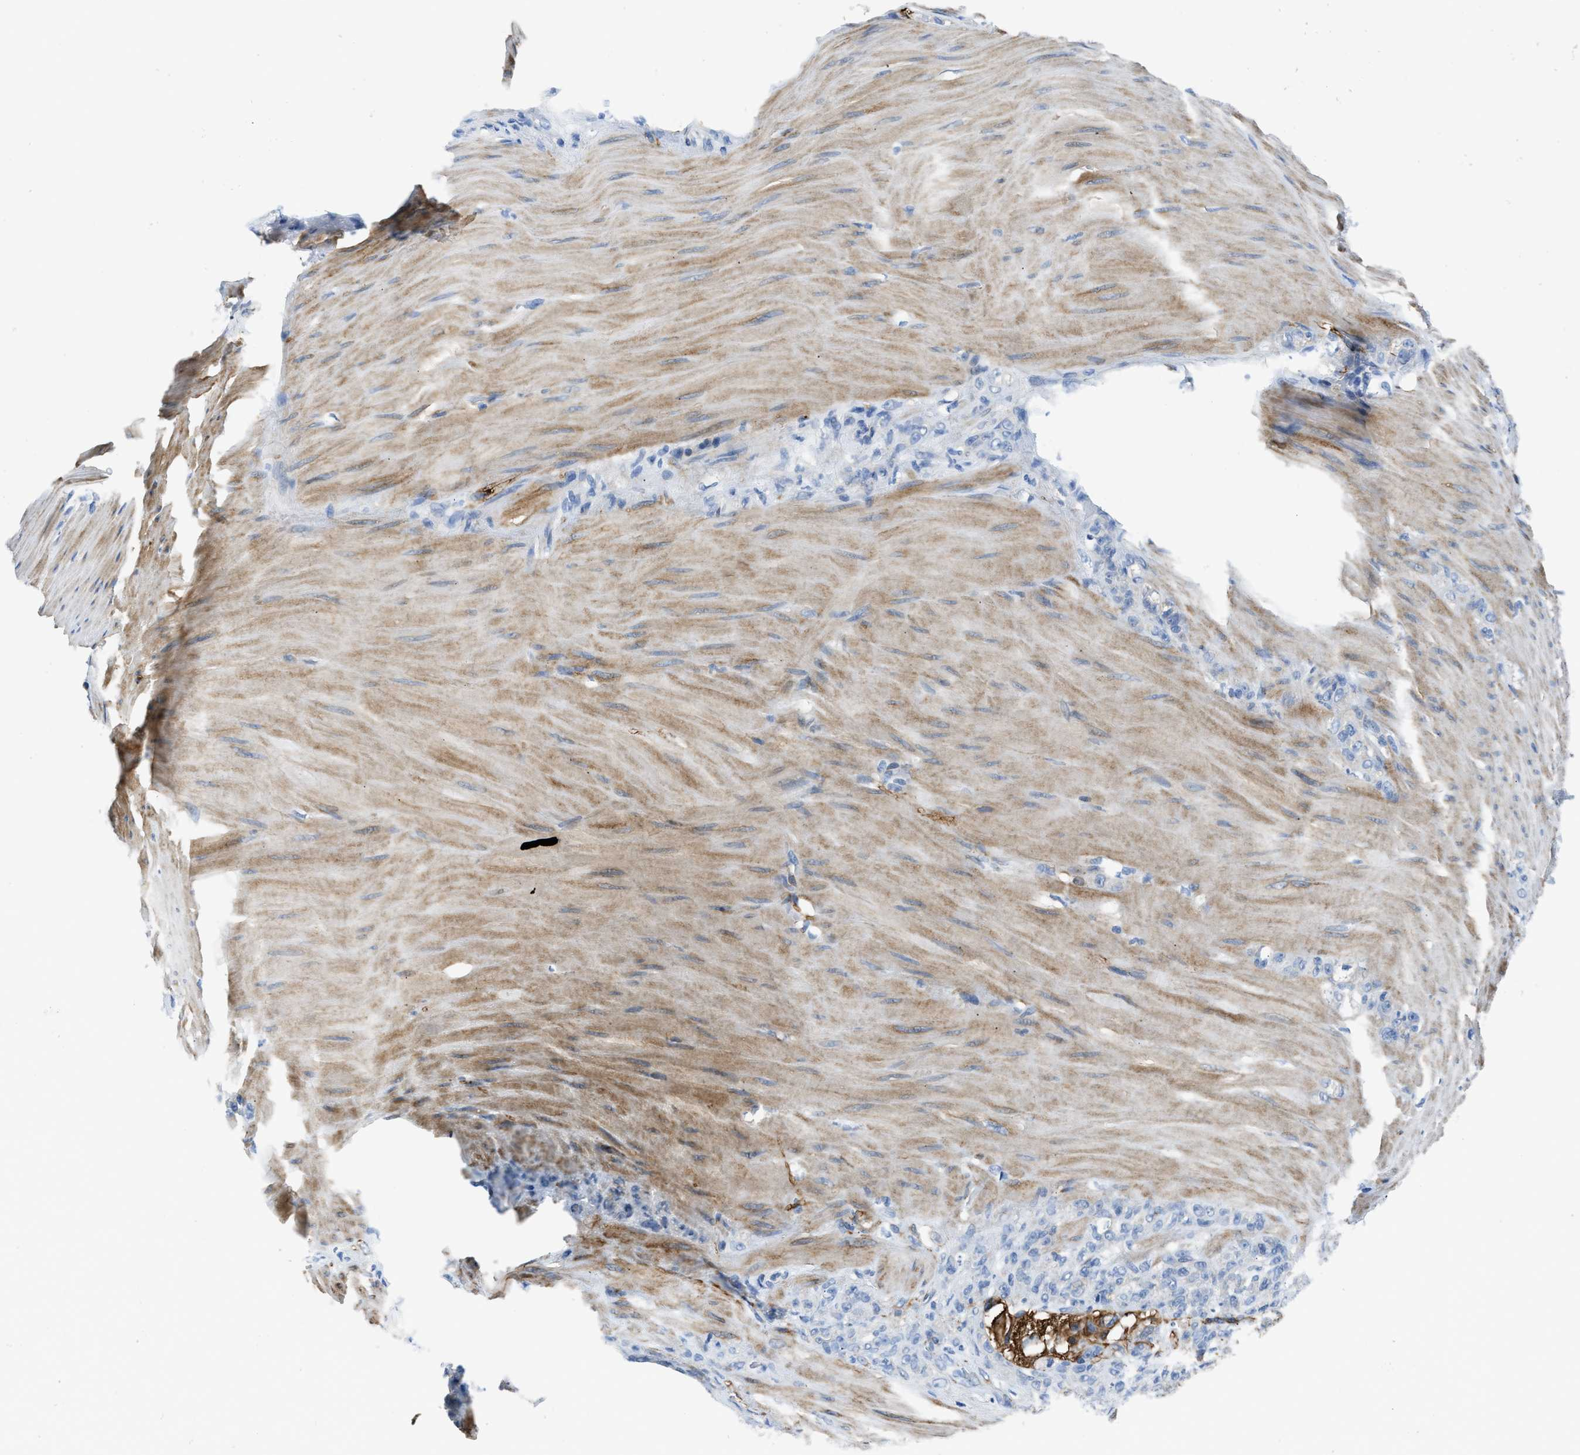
{"staining": {"intensity": "negative", "quantity": "none", "location": "none"}, "tissue": "stomach cancer", "cell_type": "Tumor cells", "image_type": "cancer", "snomed": [{"axis": "morphology", "description": "Normal tissue, NOS"}, {"axis": "morphology", "description": "Adenocarcinoma, NOS"}, {"axis": "topography", "description": "Stomach"}], "caption": "High magnification brightfield microscopy of adenocarcinoma (stomach) stained with DAB (3,3'-diaminobenzidine) (brown) and counterstained with hematoxylin (blue): tumor cells show no significant staining. The staining is performed using DAB brown chromogen with nuclei counter-stained in using hematoxylin.", "gene": "ZSWIM5", "patient": {"sex": "male", "age": 82}}